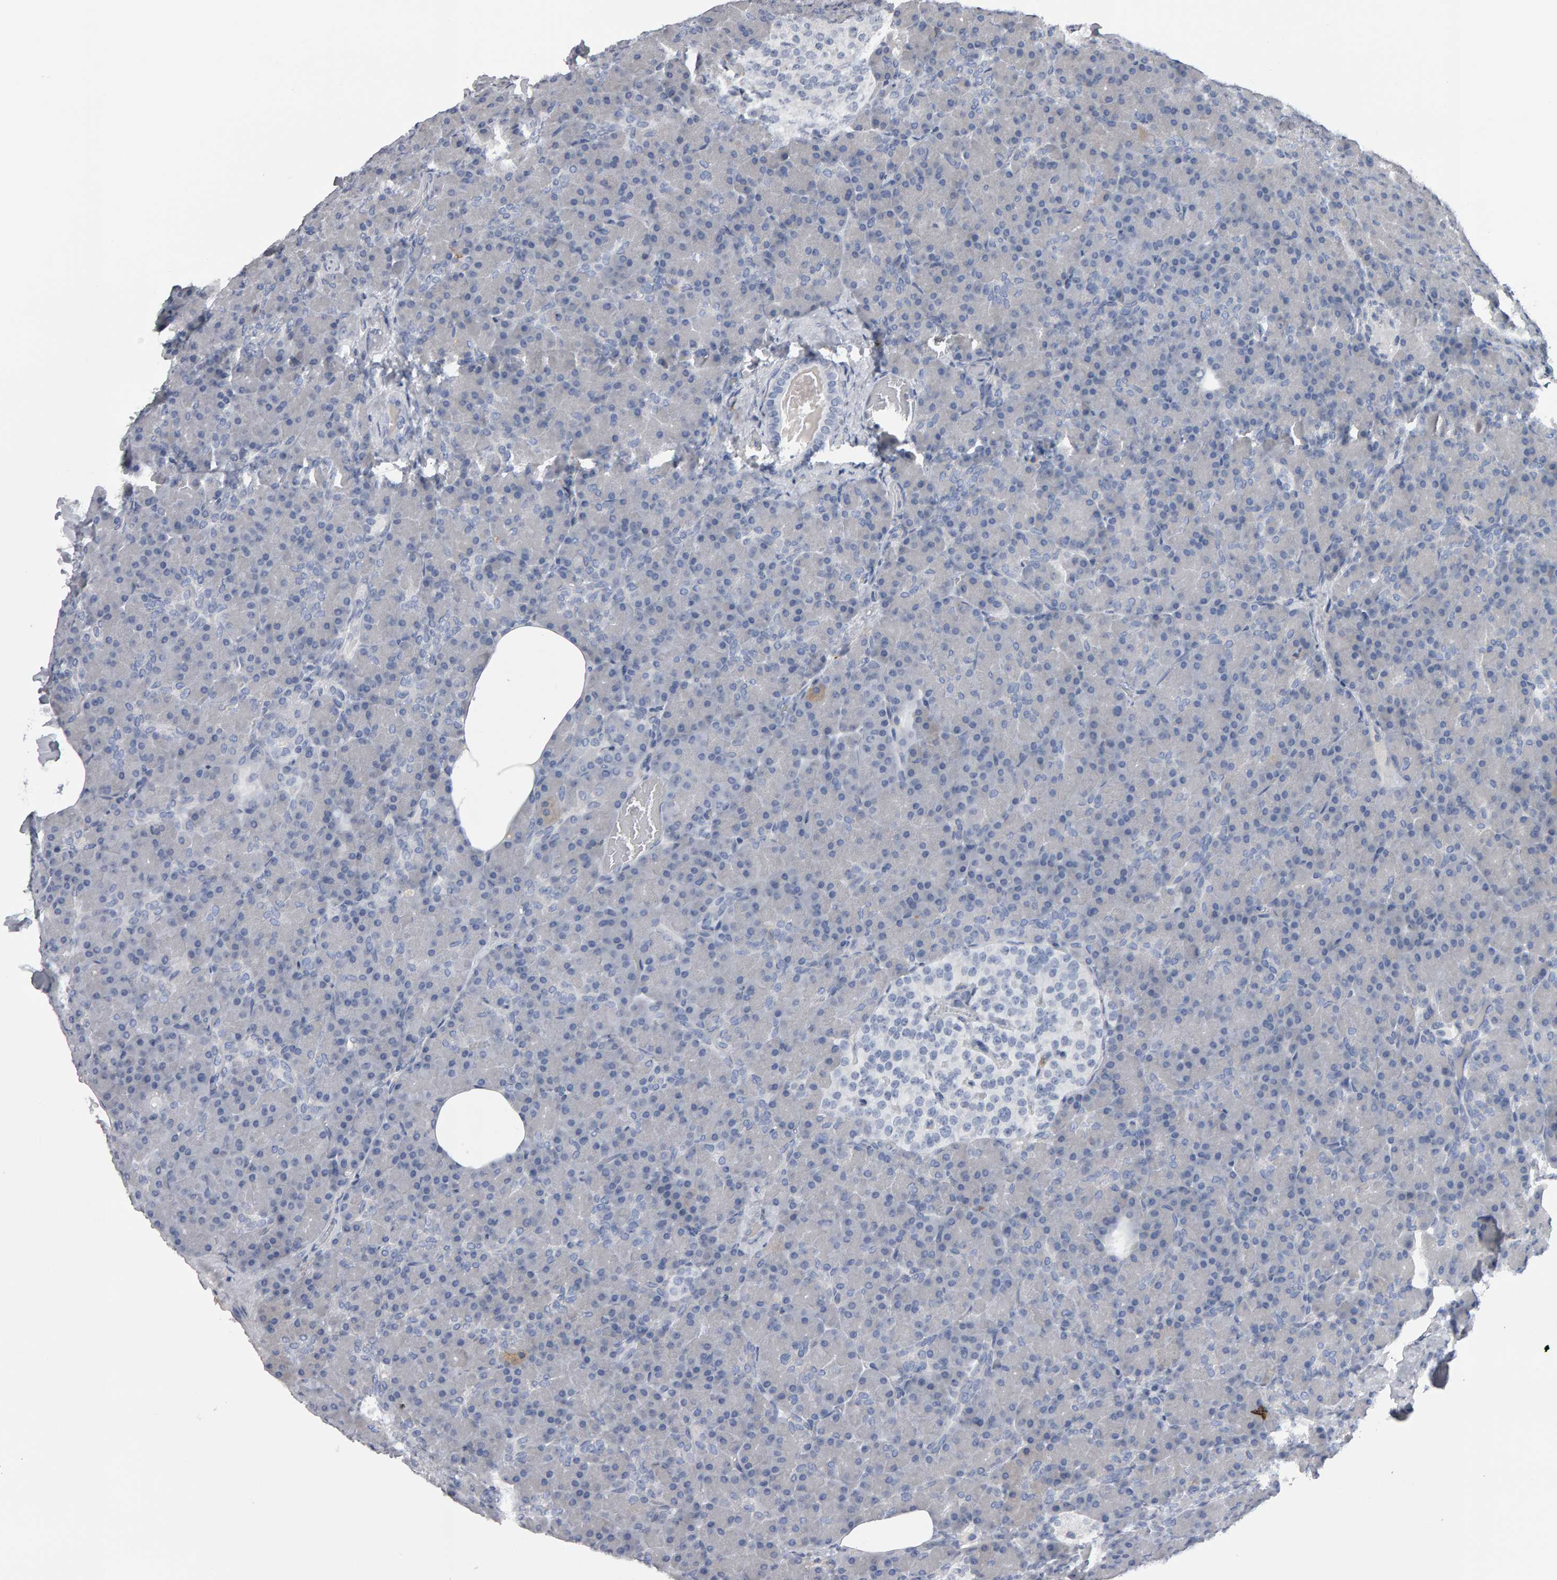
{"staining": {"intensity": "moderate", "quantity": "<25%", "location": "cytoplasmic/membranous"}, "tissue": "pancreas", "cell_type": "Exocrine glandular cells", "image_type": "normal", "snomed": [{"axis": "morphology", "description": "Normal tissue, NOS"}, {"axis": "topography", "description": "Pancreas"}], "caption": "Immunohistochemistry image of normal pancreas stained for a protein (brown), which exhibits low levels of moderate cytoplasmic/membranous expression in approximately <25% of exocrine glandular cells.", "gene": "CD38", "patient": {"sex": "female", "age": 43}}